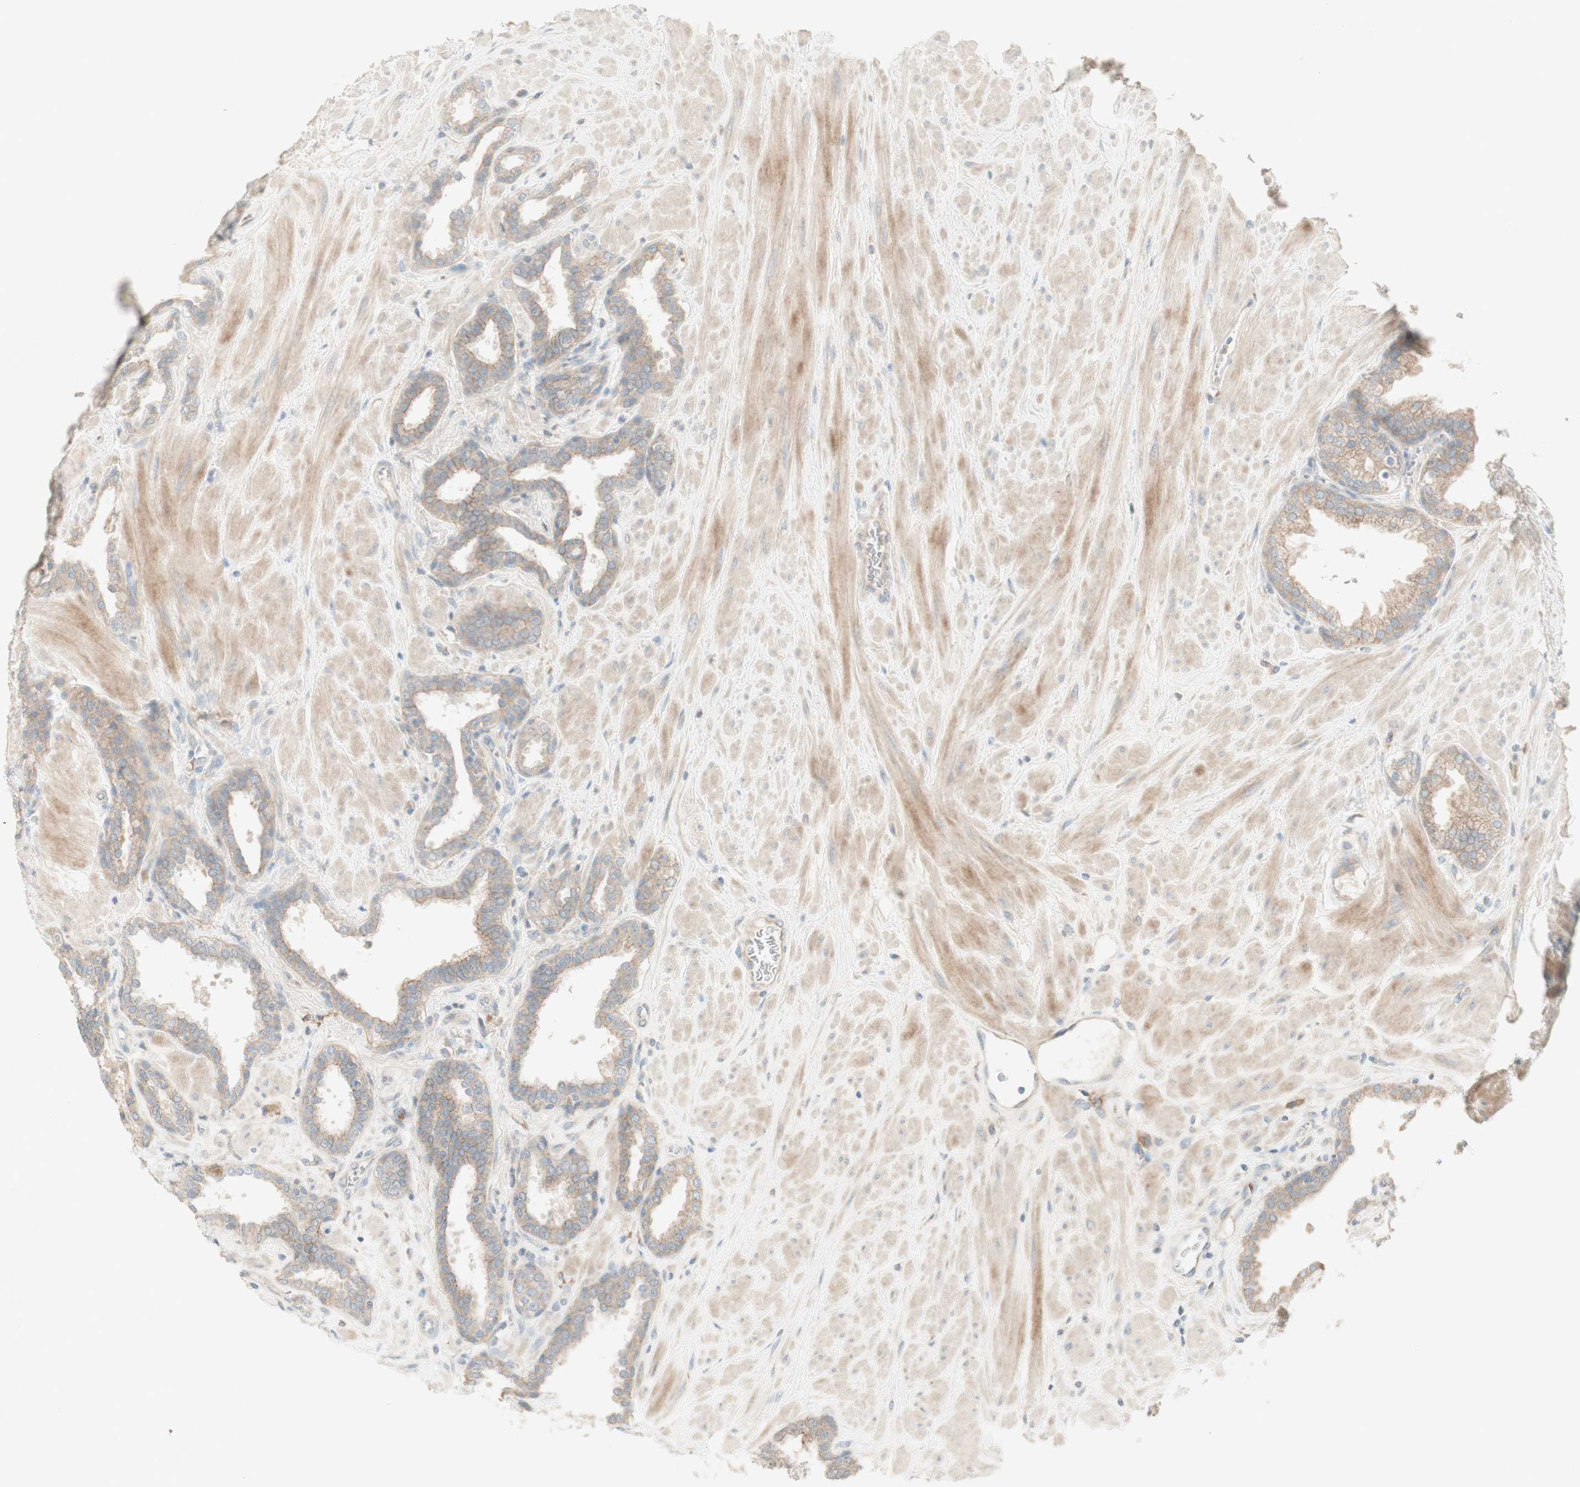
{"staining": {"intensity": "weak", "quantity": ">75%", "location": "cytoplasmic/membranous"}, "tissue": "prostate", "cell_type": "Glandular cells", "image_type": "normal", "snomed": [{"axis": "morphology", "description": "Normal tissue, NOS"}, {"axis": "topography", "description": "Prostate"}], "caption": "IHC of normal prostate displays low levels of weak cytoplasmic/membranous staining in about >75% of glandular cells.", "gene": "PTGER4", "patient": {"sex": "male", "age": 51}}